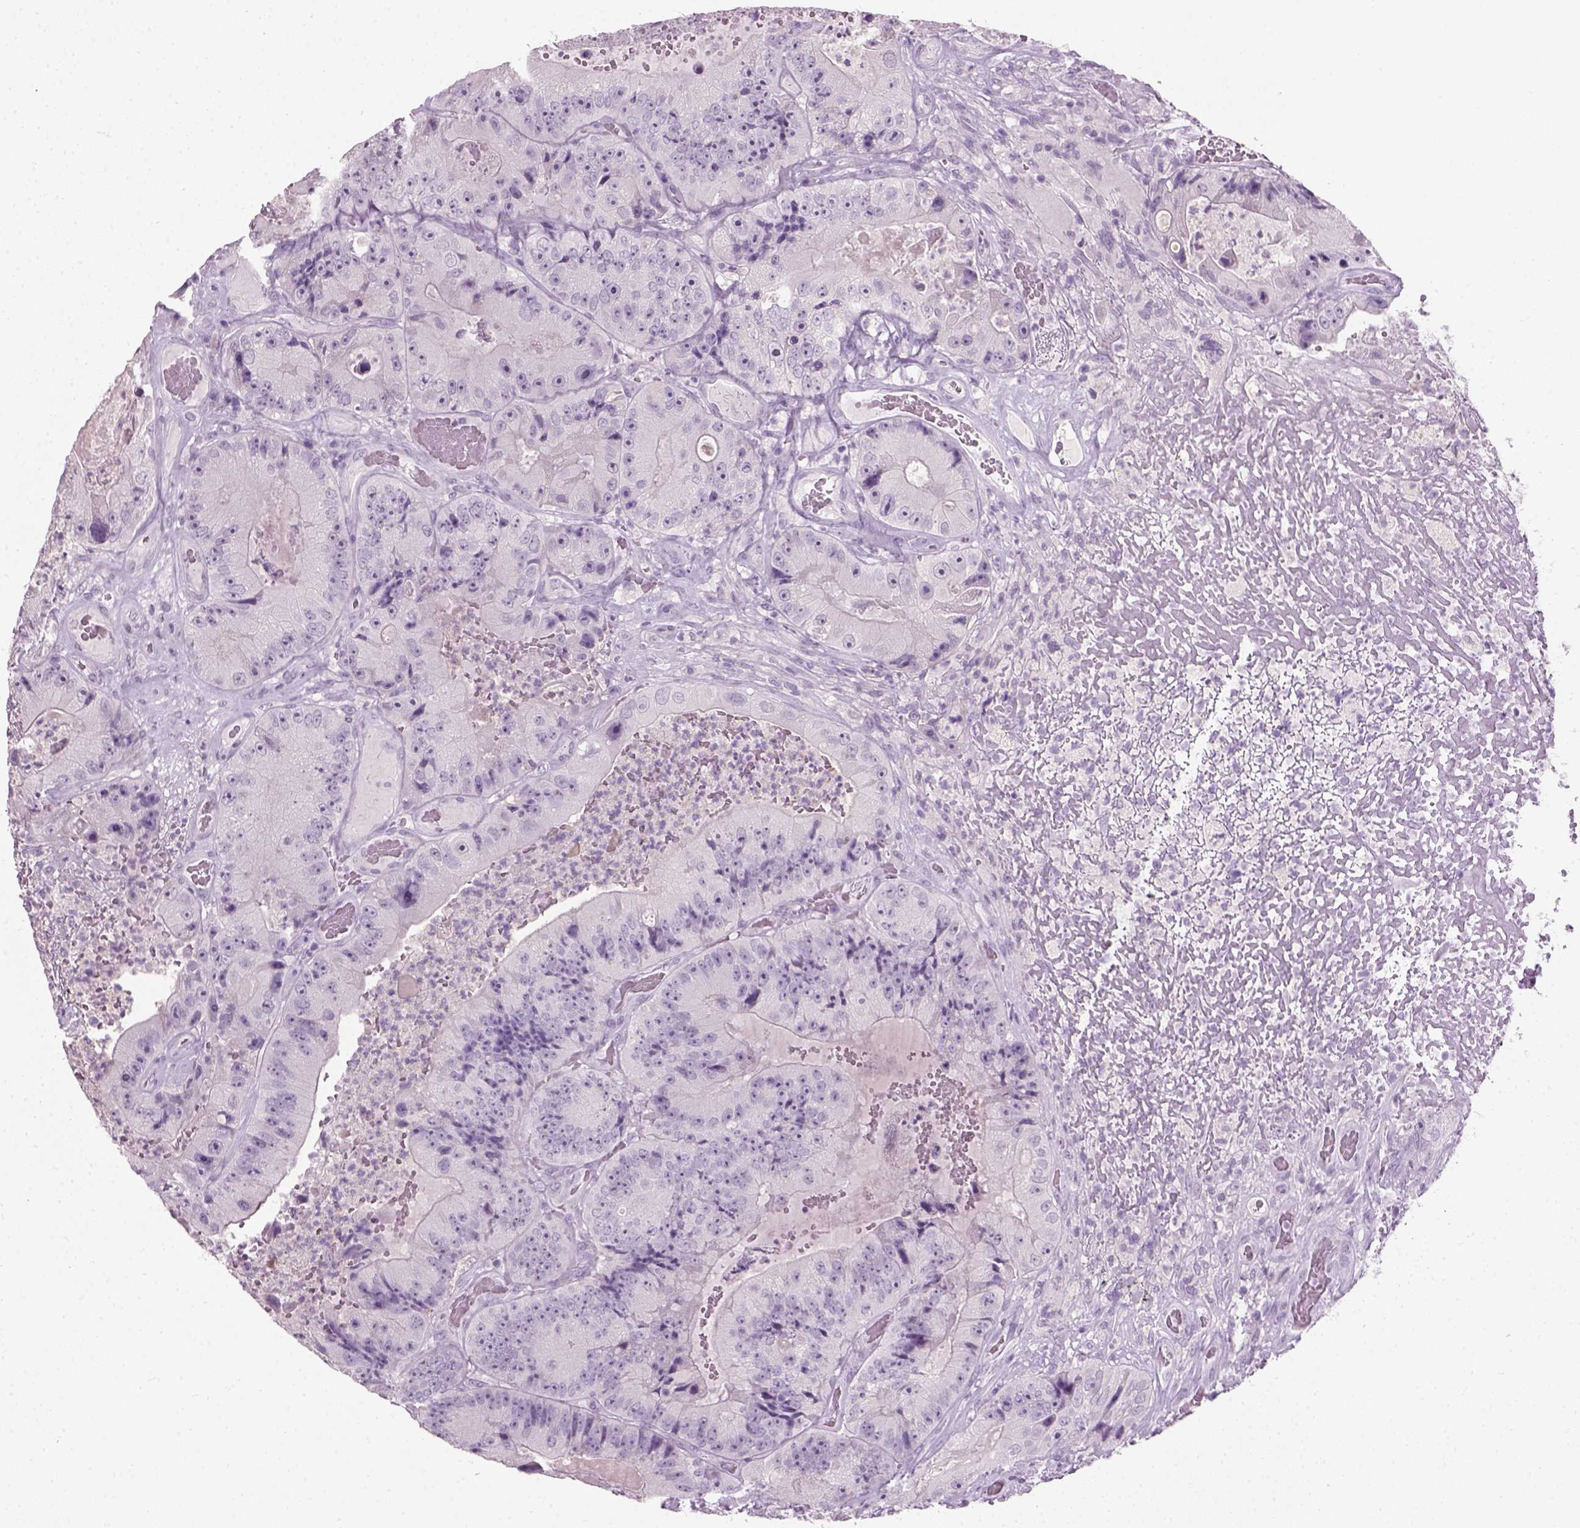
{"staining": {"intensity": "negative", "quantity": "none", "location": "none"}, "tissue": "colorectal cancer", "cell_type": "Tumor cells", "image_type": "cancer", "snomed": [{"axis": "morphology", "description": "Adenocarcinoma, NOS"}, {"axis": "topography", "description": "Colon"}], "caption": "A histopathology image of human adenocarcinoma (colorectal) is negative for staining in tumor cells.", "gene": "GABRB2", "patient": {"sex": "female", "age": 86}}